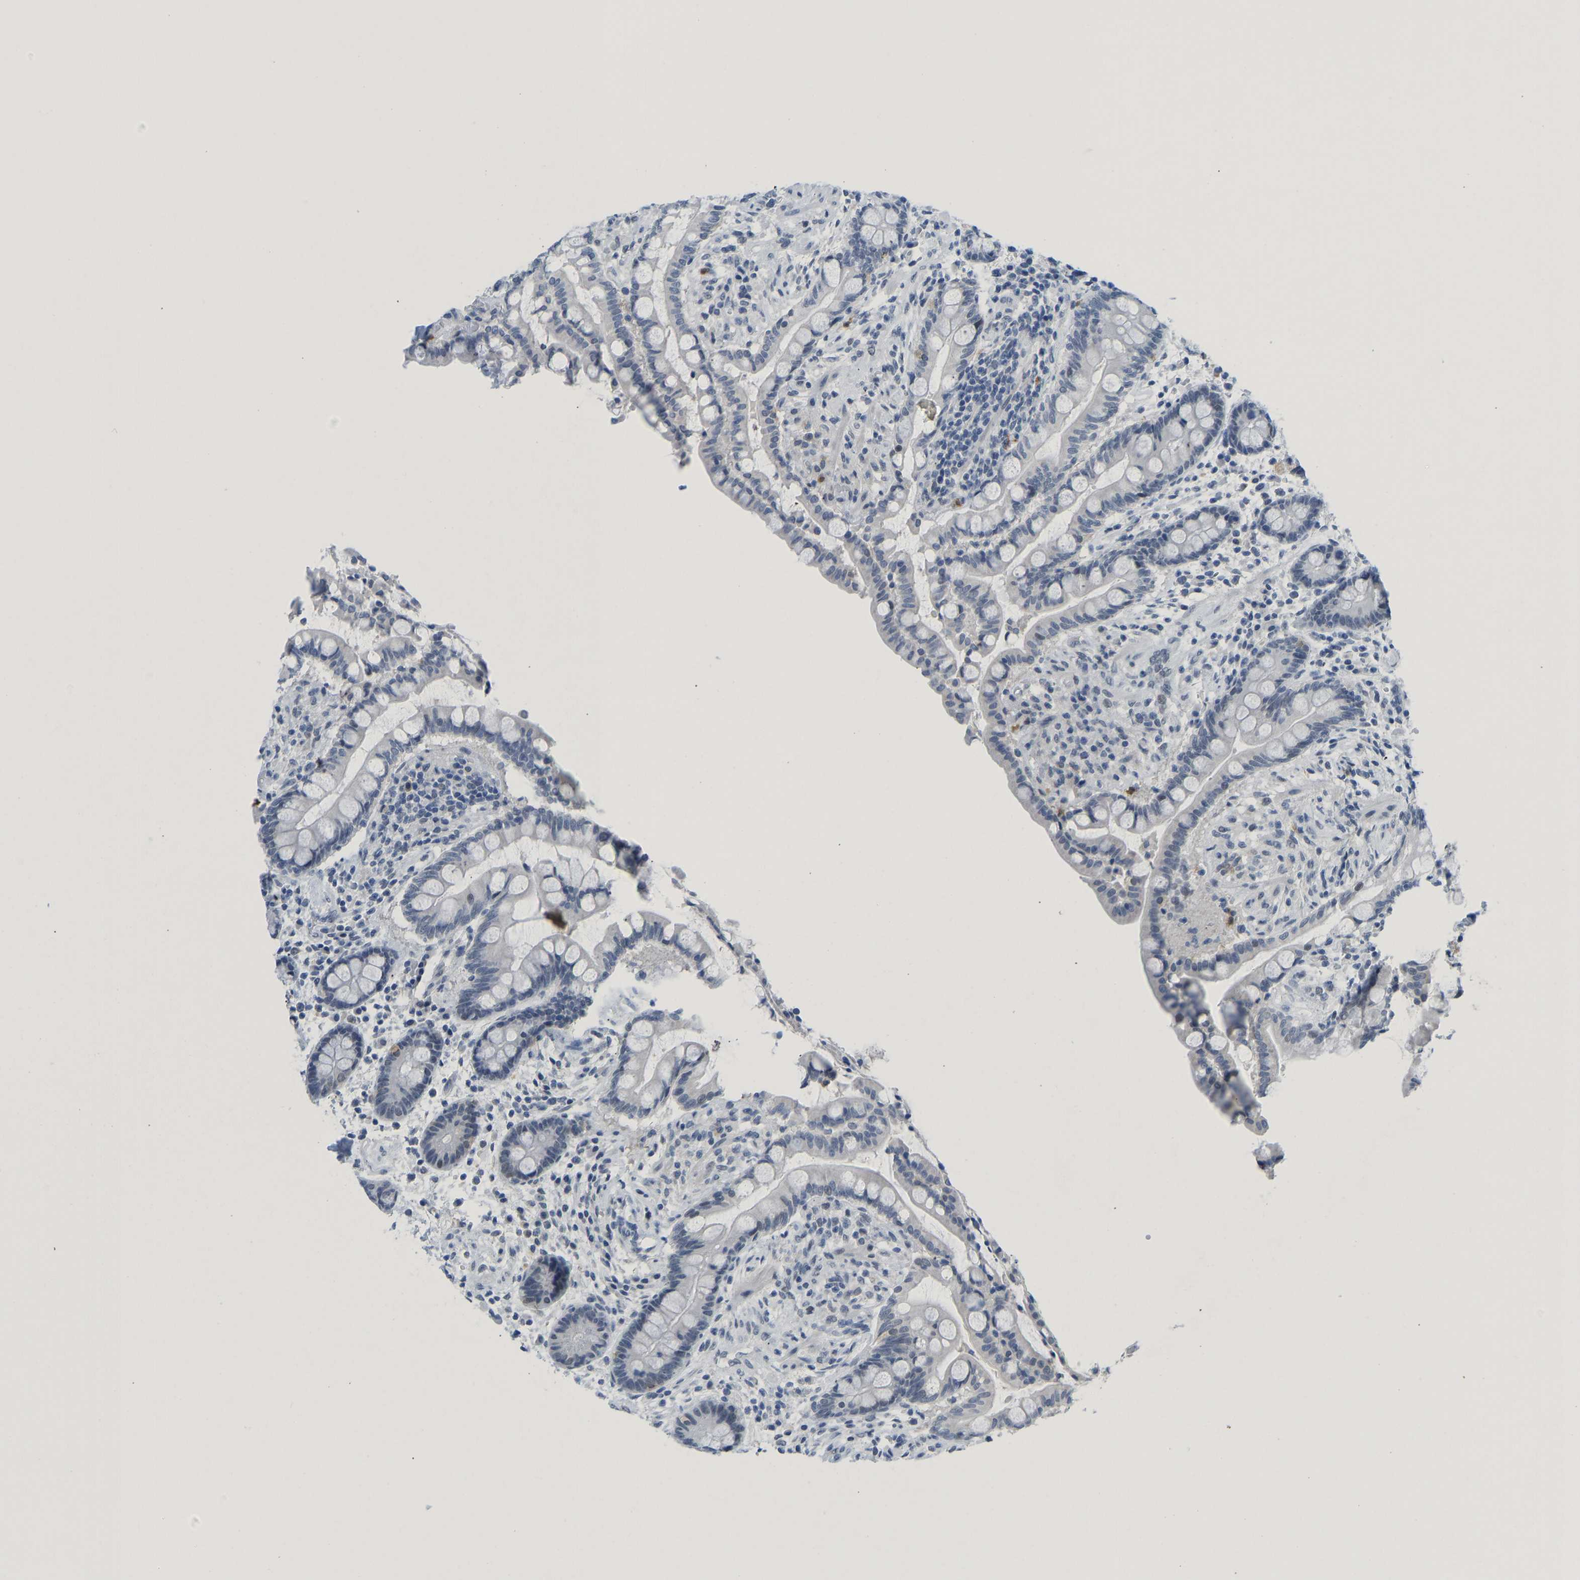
{"staining": {"intensity": "negative", "quantity": "none", "location": "none"}, "tissue": "colon", "cell_type": "Endothelial cells", "image_type": "normal", "snomed": [{"axis": "morphology", "description": "Normal tissue, NOS"}, {"axis": "topography", "description": "Colon"}], "caption": "This is a histopathology image of IHC staining of benign colon, which shows no expression in endothelial cells.", "gene": "TXNDC2", "patient": {"sex": "male", "age": 73}}